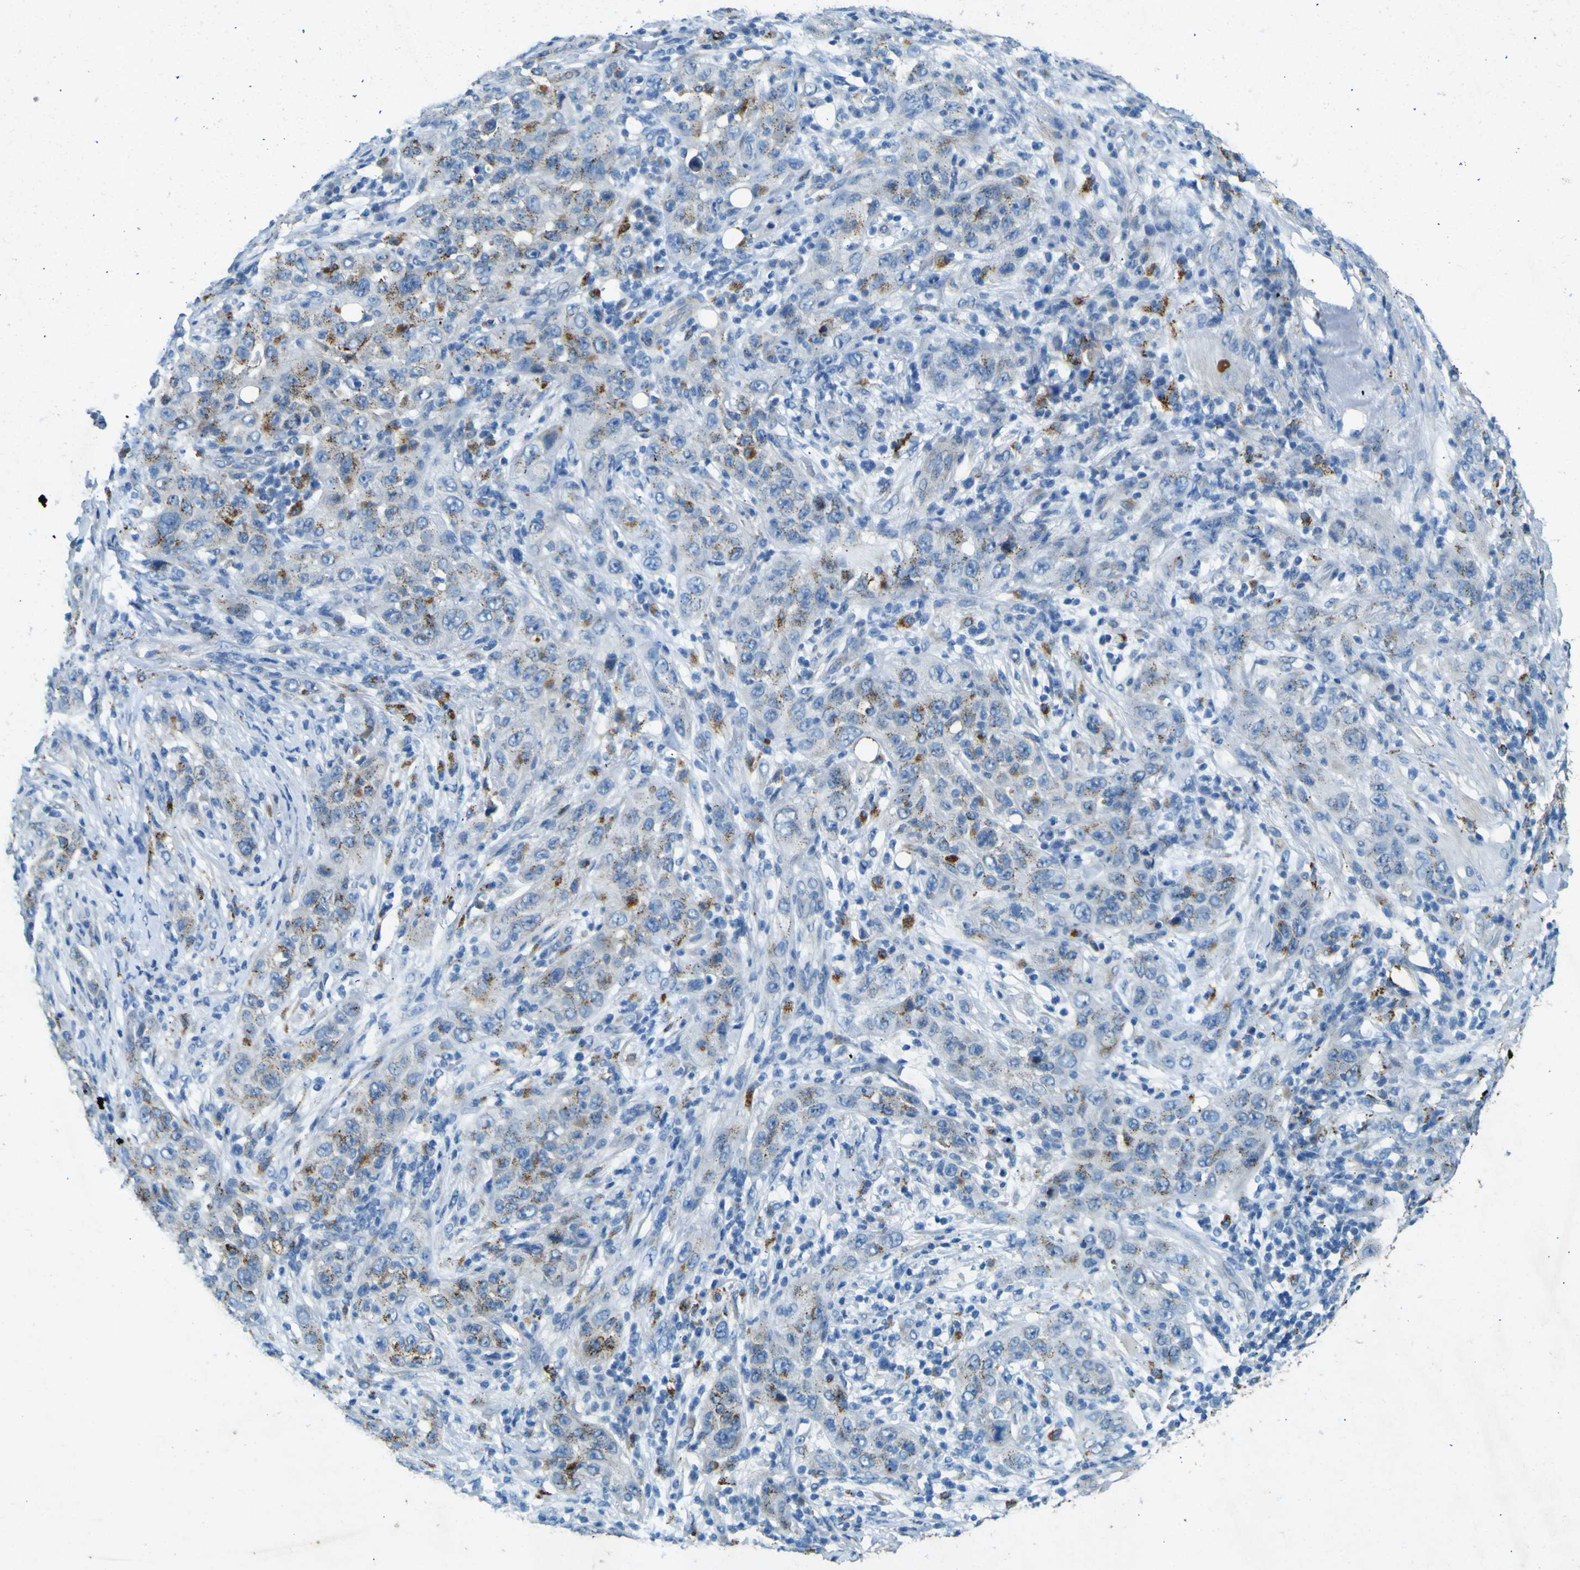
{"staining": {"intensity": "moderate", "quantity": "25%-75%", "location": "cytoplasmic/membranous"}, "tissue": "skin cancer", "cell_type": "Tumor cells", "image_type": "cancer", "snomed": [{"axis": "morphology", "description": "Squamous cell carcinoma, NOS"}, {"axis": "topography", "description": "Skin"}], "caption": "IHC of skin cancer (squamous cell carcinoma) shows medium levels of moderate cytoplasmic/membranous positivity in about 25%-75% of tumor cells. (DAB (3,3'-diaminobenzidine) = brown stain, brightfield microscopy at high magnification).", "gene": "PDE9A", "patient": {"sex": "female", "age": 88}}